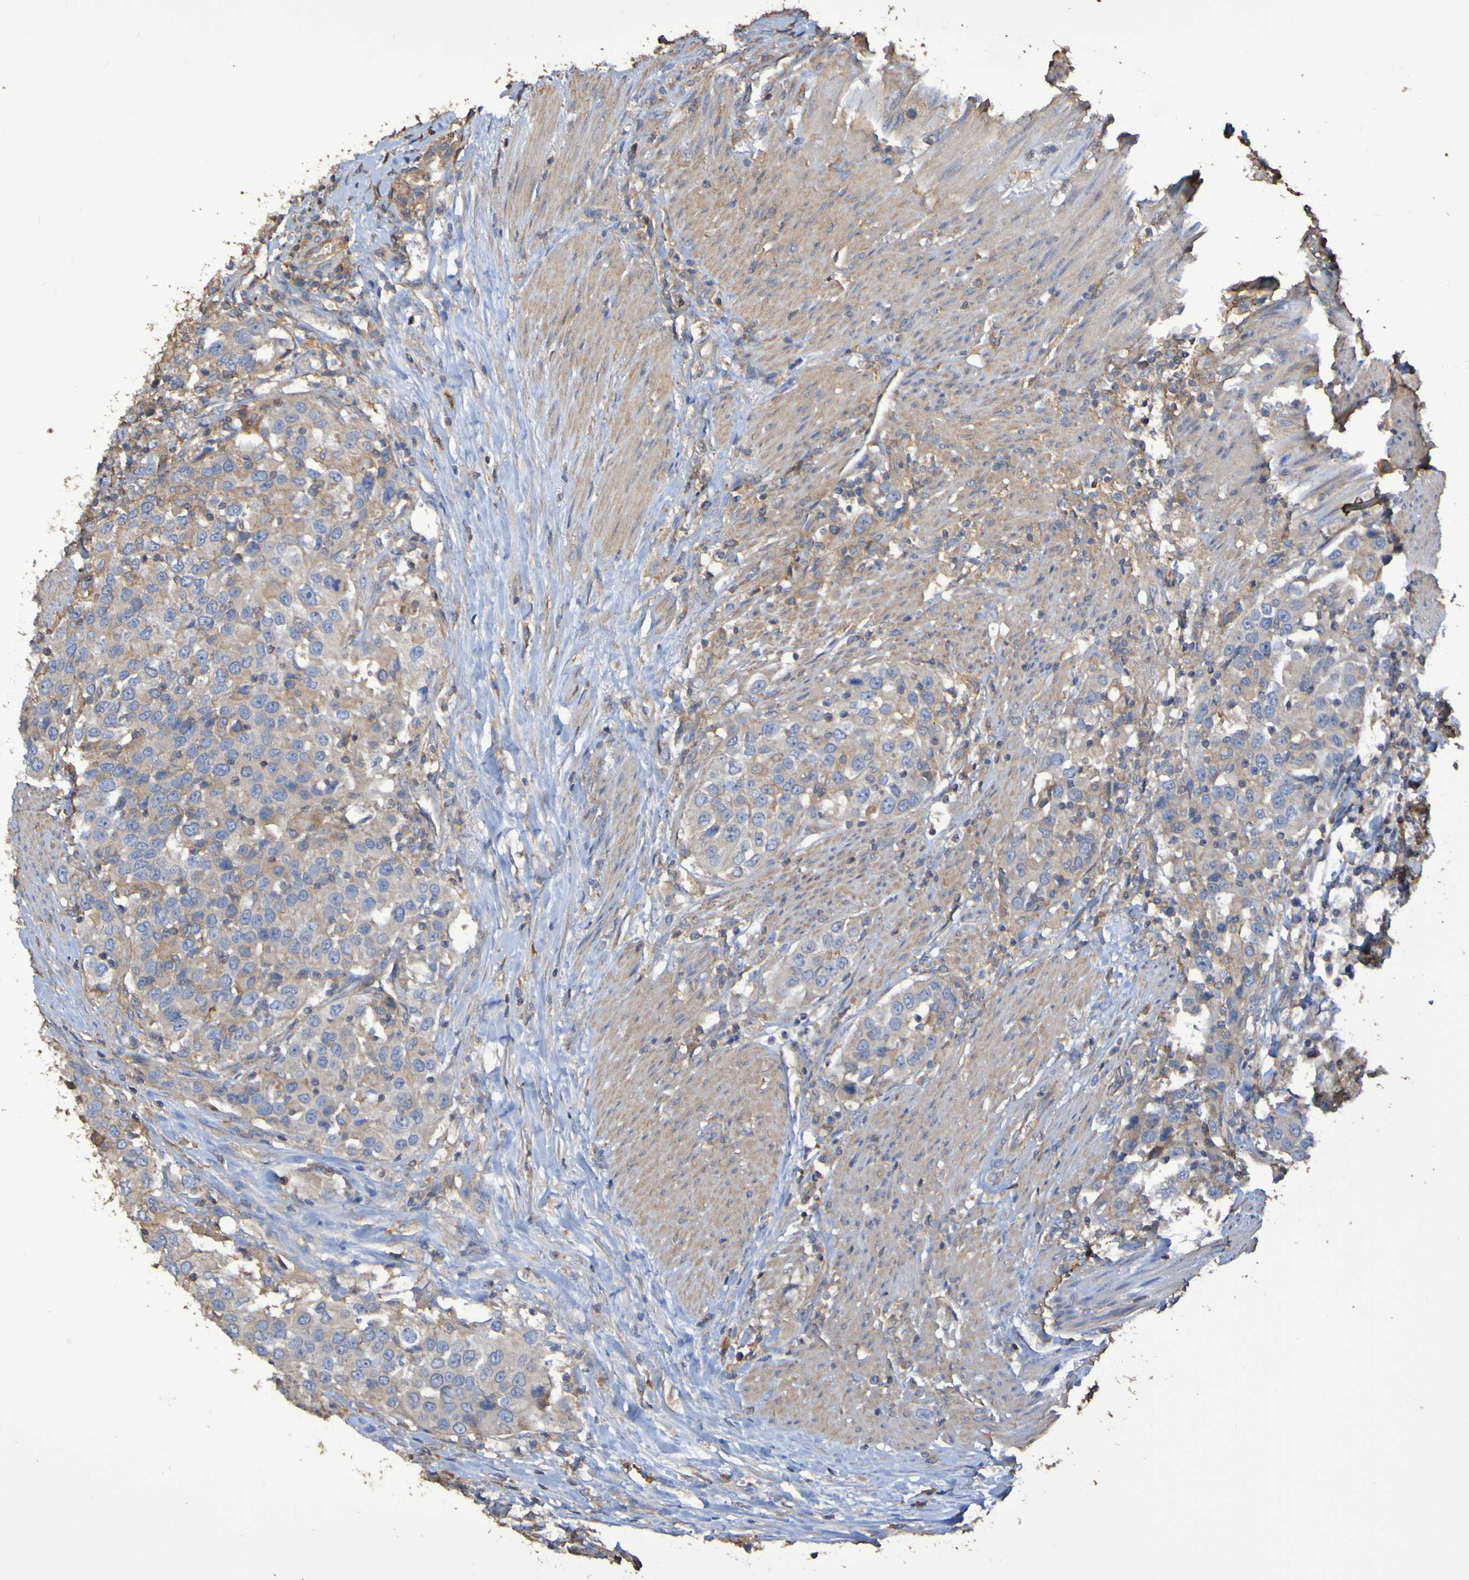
{"staining": {"intensity": "weak", "quantity": "25%-75%", "location": "cytoplasmic/membranous"}, "tissue": "urothelial cancer", "cell_type": "Tumor cells", "image_type": "cancer", "snomed": [{"axis": "morphology", "description": "Urothelial carcinoma, High grade"}, {"axis": "topography", "description": "Urinary bladder"}], "caption": "High-magnification brightfield microscopy of urothelial carcinoma (high-grade) stained with DAB (brown) and counterstained with hematoxylin (blue). tumor cells exhibit weak cytoplasmic/membranous positivity is identified in approximately25%-75% of cells.", "gene": "SYNJ1", "patient": {"sex": "female", "age": 80}}